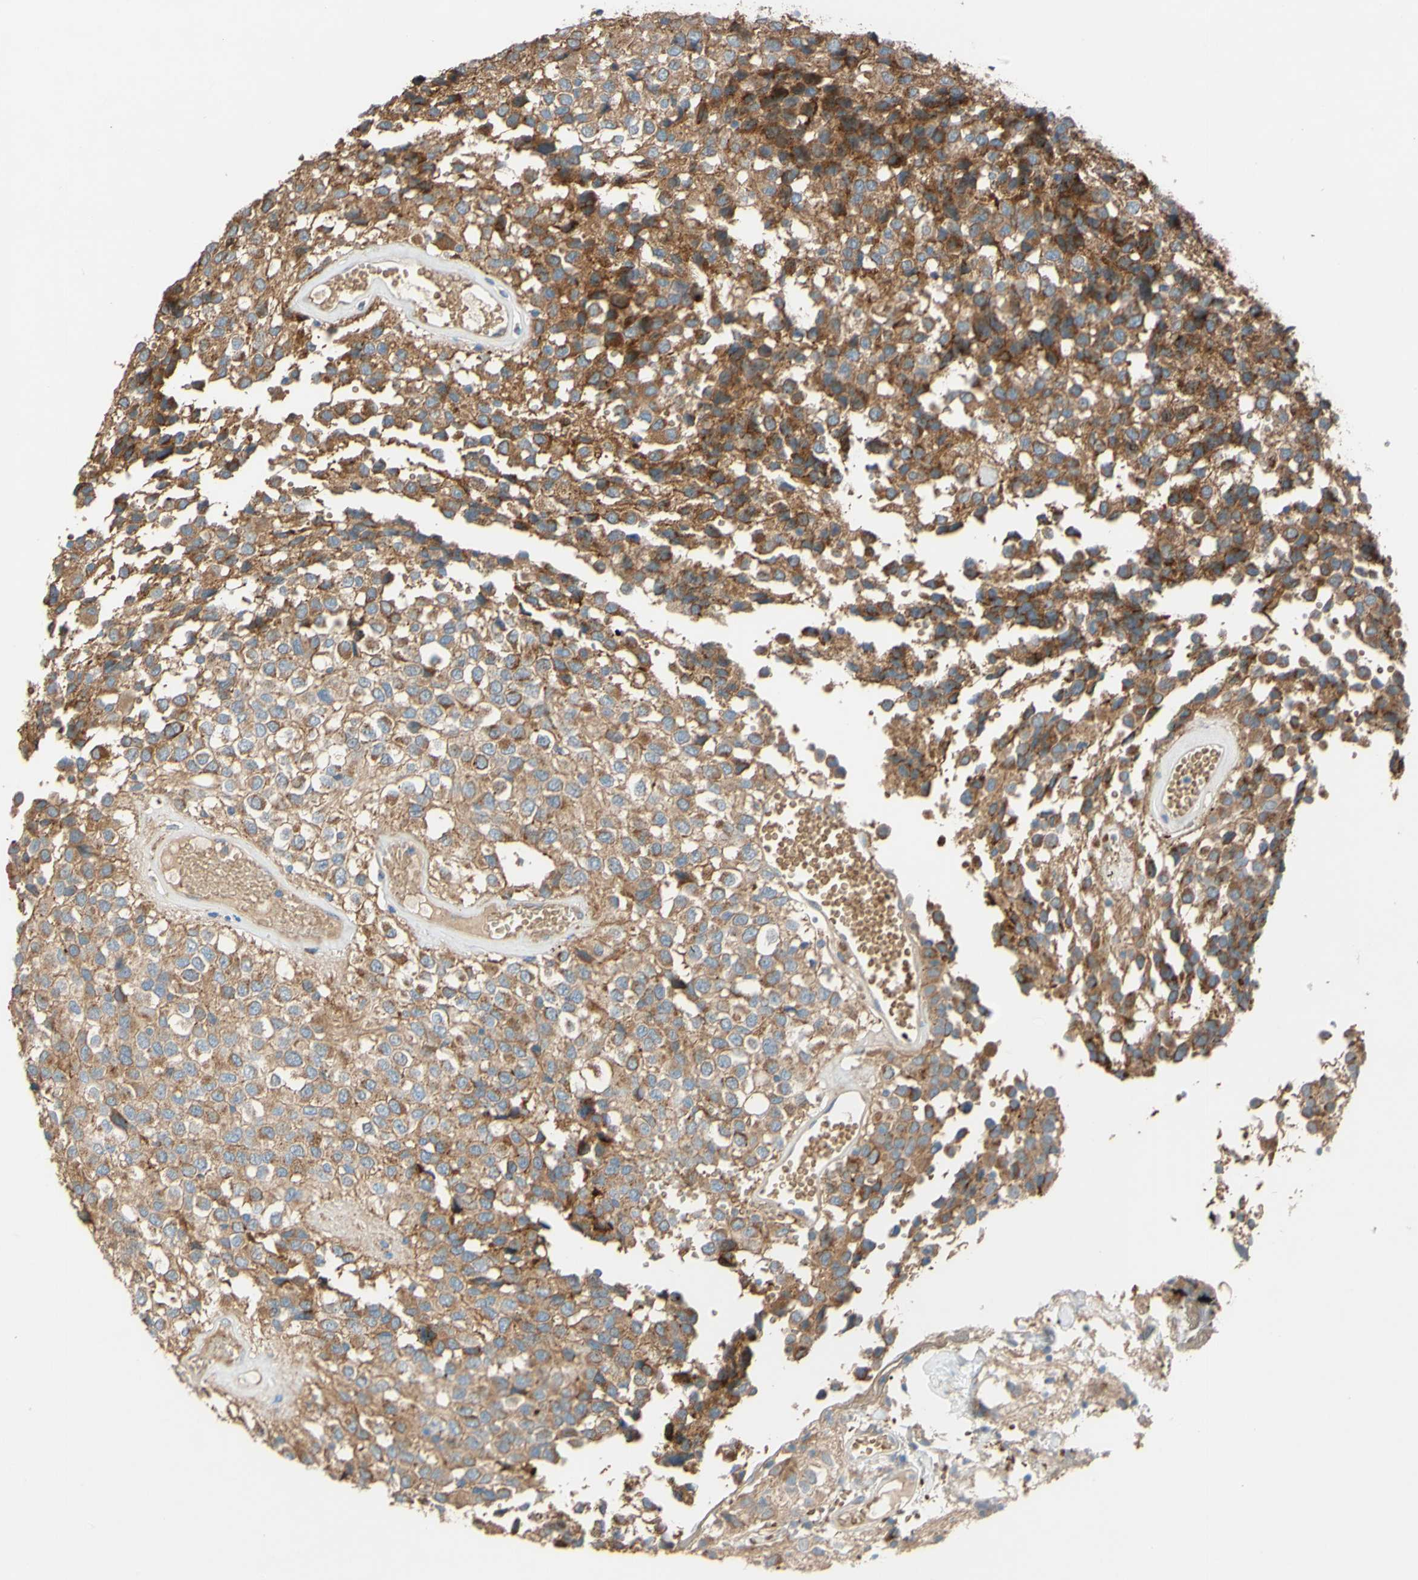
{"staining": {"intensity": "moderate", "quantity": ">75%", "location": "cytoplasmic/membranous"}, "tissue": "glioma", "cell_type": "Tumor cells", "image_type": "cancer", "snomed": [{"axis": "morphology", "description": "Glioma, malignant, High grade"}, {"axis": "topography", "description": "Brain"}], "caption": "Malignant glioma (high-grade) tissue shows moderate cytoplasmic/membranous expression in about >75% of tumor cells", "gene": "DKK3", "patient": {"sex": "male", "age": 32}}